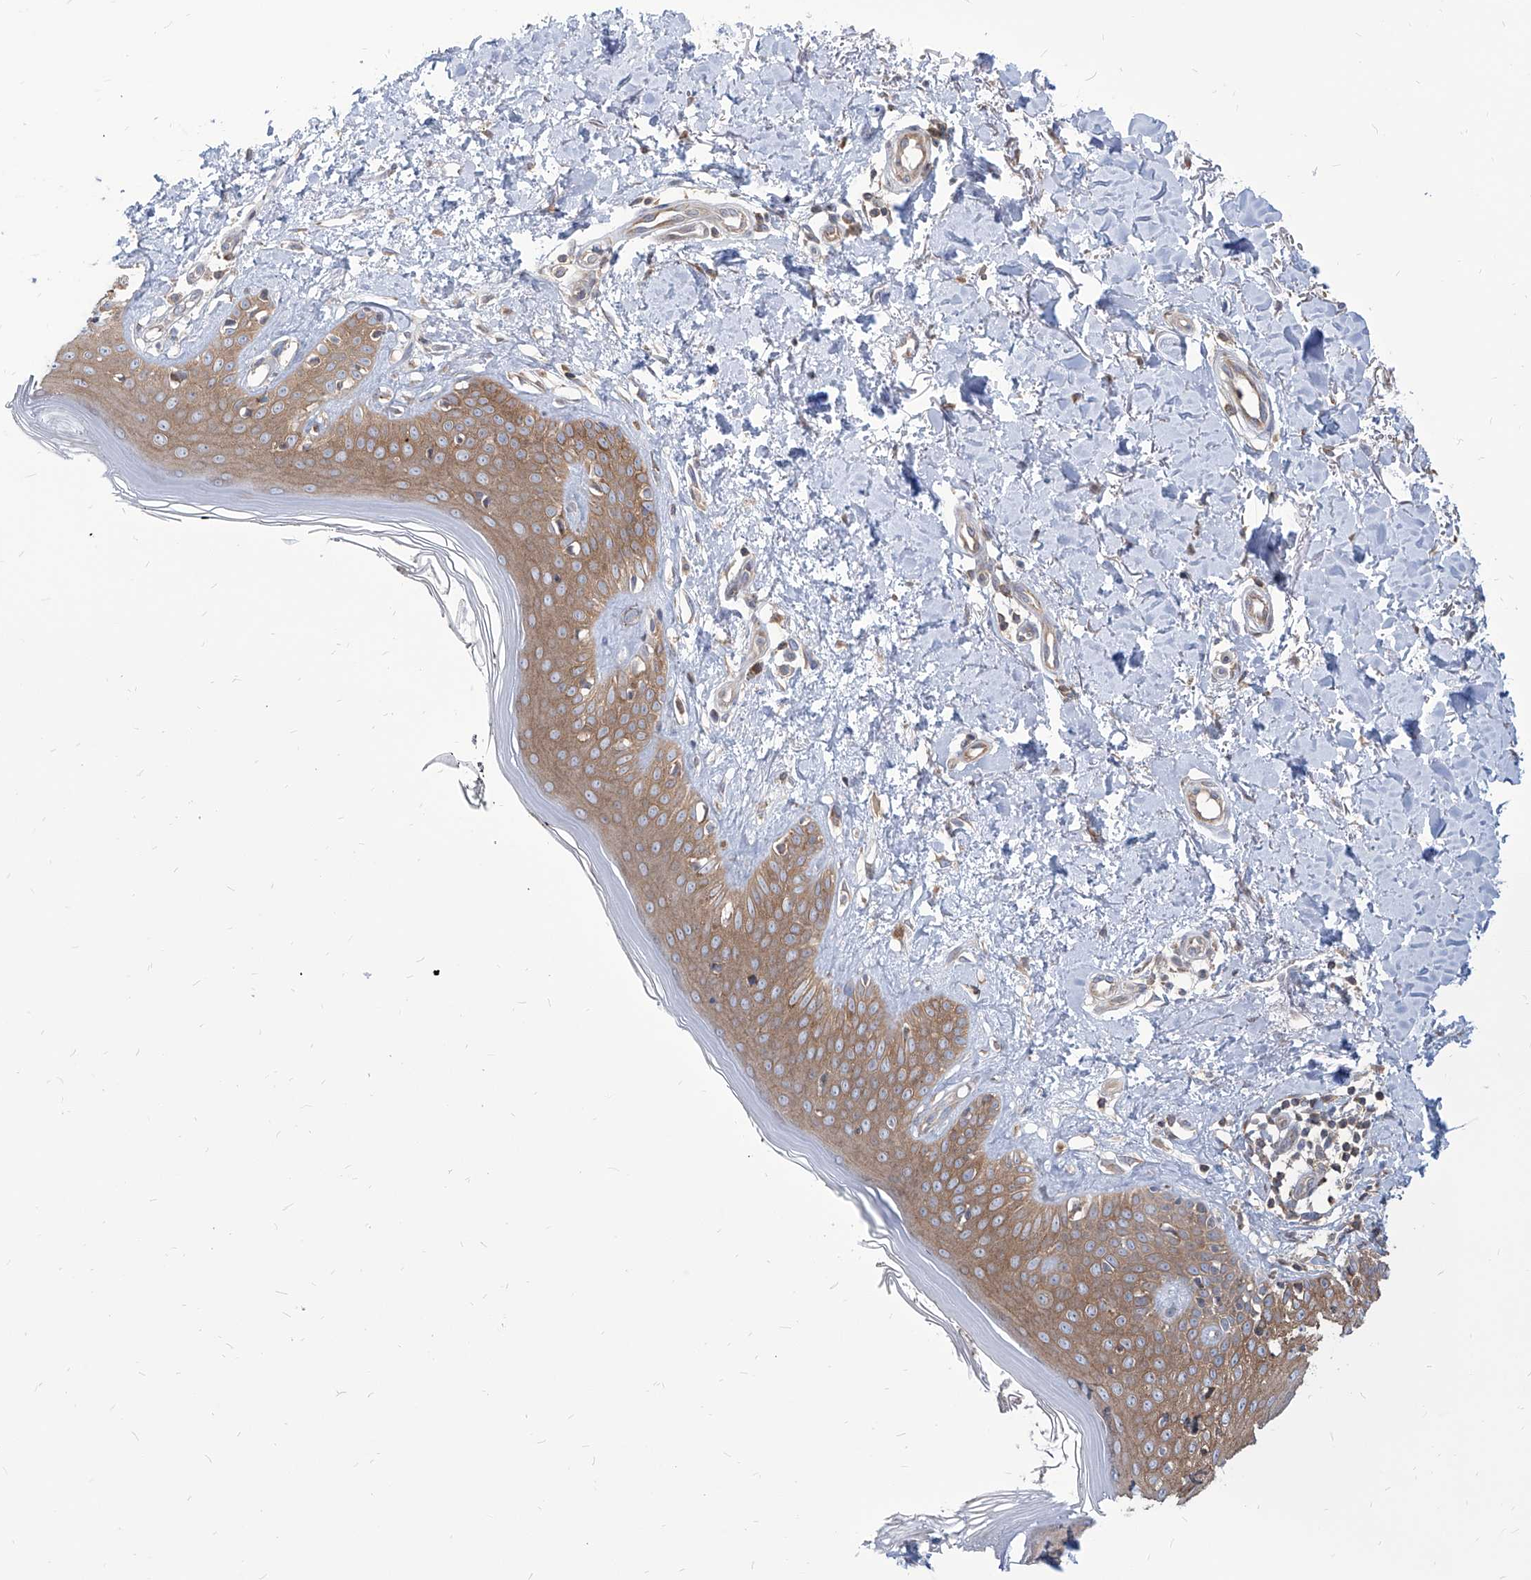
{"staining": {"intensity": "negative", "quantity": "none", "location": "none"}, "tissue": "skin", "cell_type": "Fibroblasts", "image_type": "normal", "snomed": [{"axis": "morphology", "description": "Normal tissue, NOS"}, {"axis": "topography", "description": "Skin"}], "caption": "The immunohistochemistry (IHC) image has no significant expression in fibroblasts of skin. (DAB IHC, high magnification).", "gene": "FAM83B", "patient": {"sex": "female", "age": 64}}